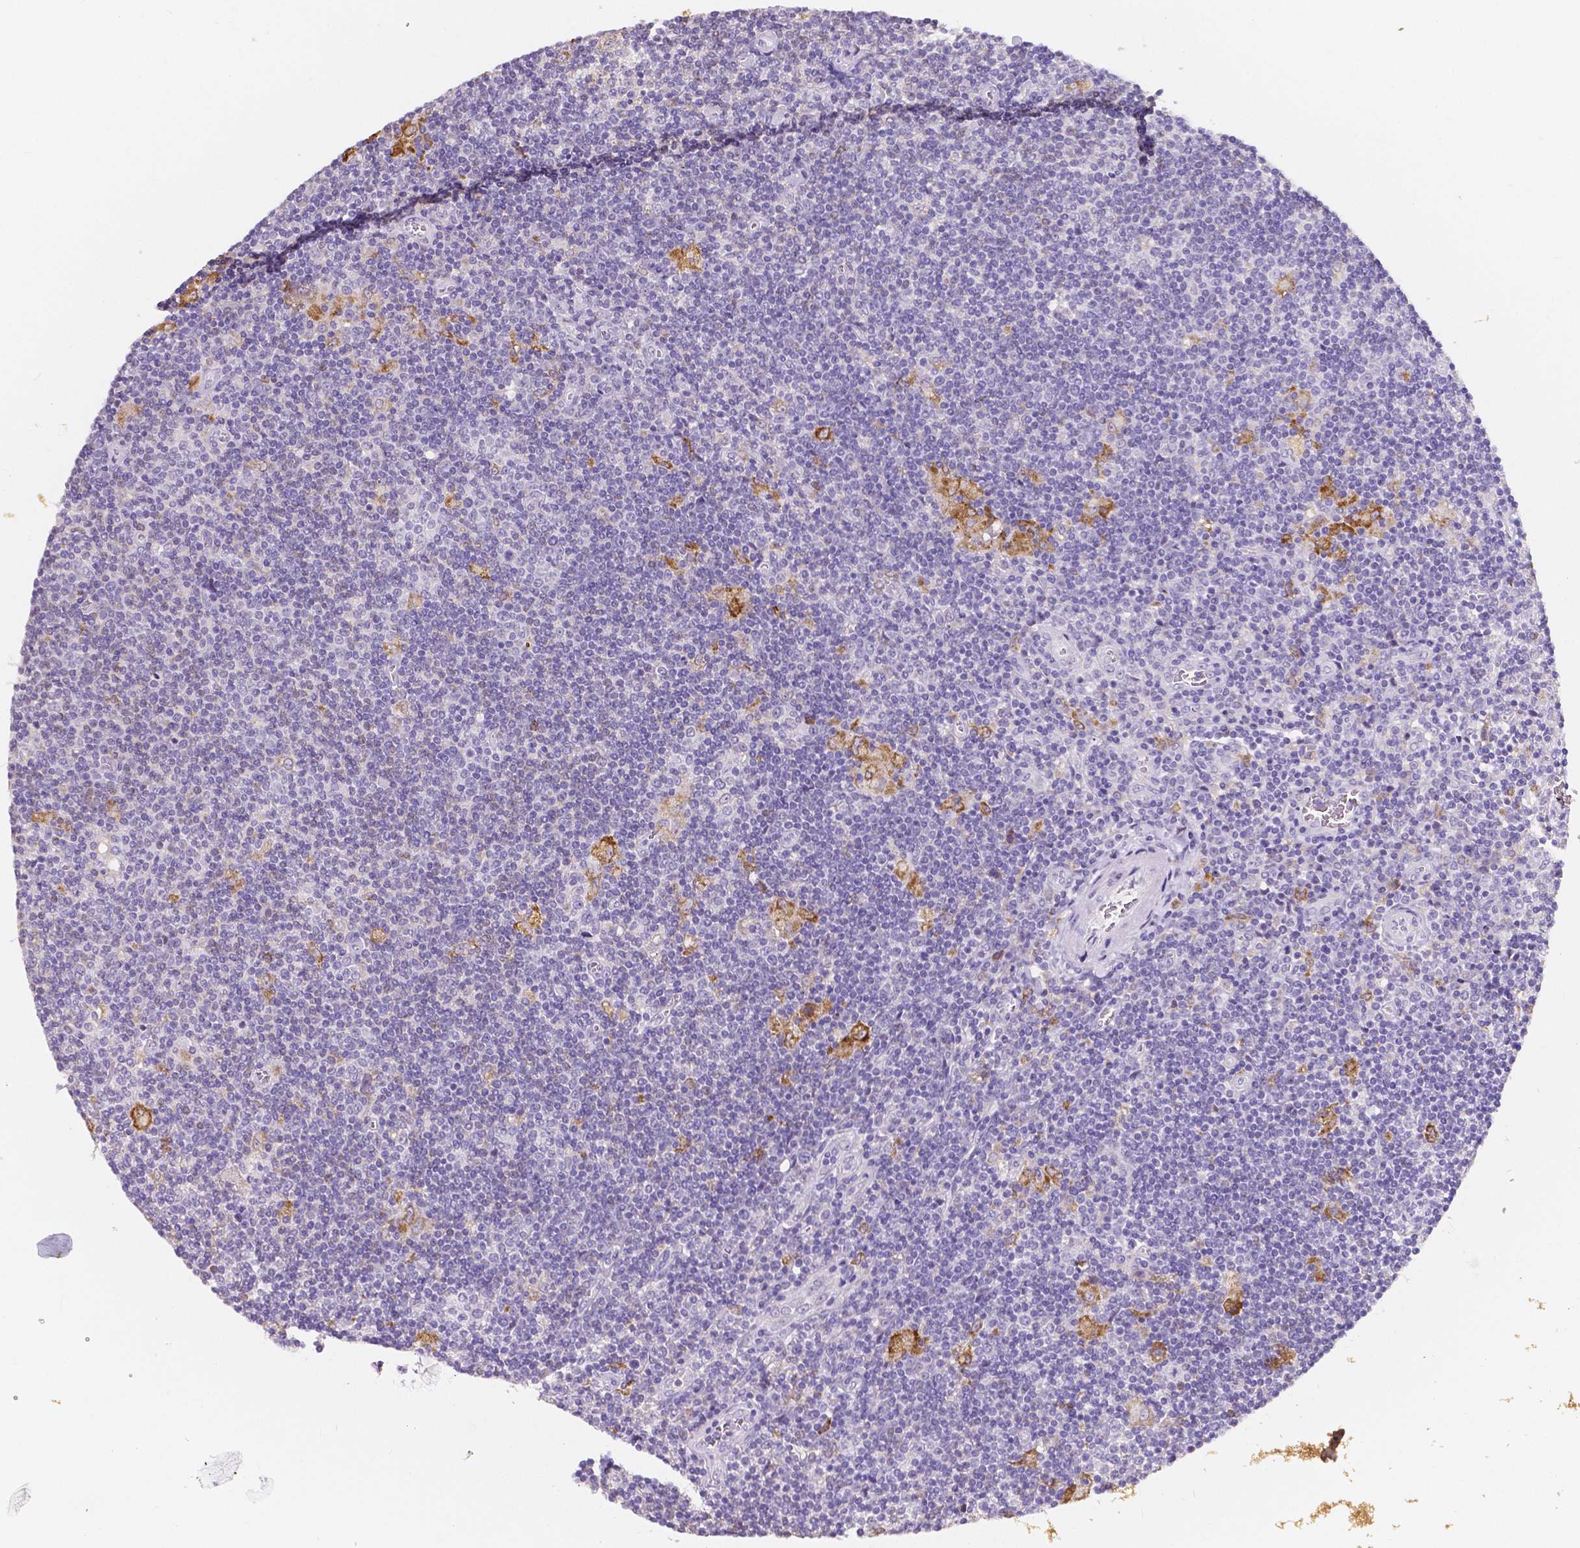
{"staining": {"intensity": "moderate", "quantity": "25%-75%", "location": "cytoplasmic/membranous"}, "tissue": "lymphoma", "cell_type": "Tumor cells", "image_type": "cancer", "snomed": [{"axis": "morphology", "description": "Hodgkin's disease, NOS"}, {"axis": "topography", "description": "Lymph node"}], "caption": "Lymphoma tissue demonstrates moderate cytoplasmic/membranous positivity in approximately 25%-75% of tumor cells", "gene": "ACP5", "patient": {"sex": "male", "age": 40}}